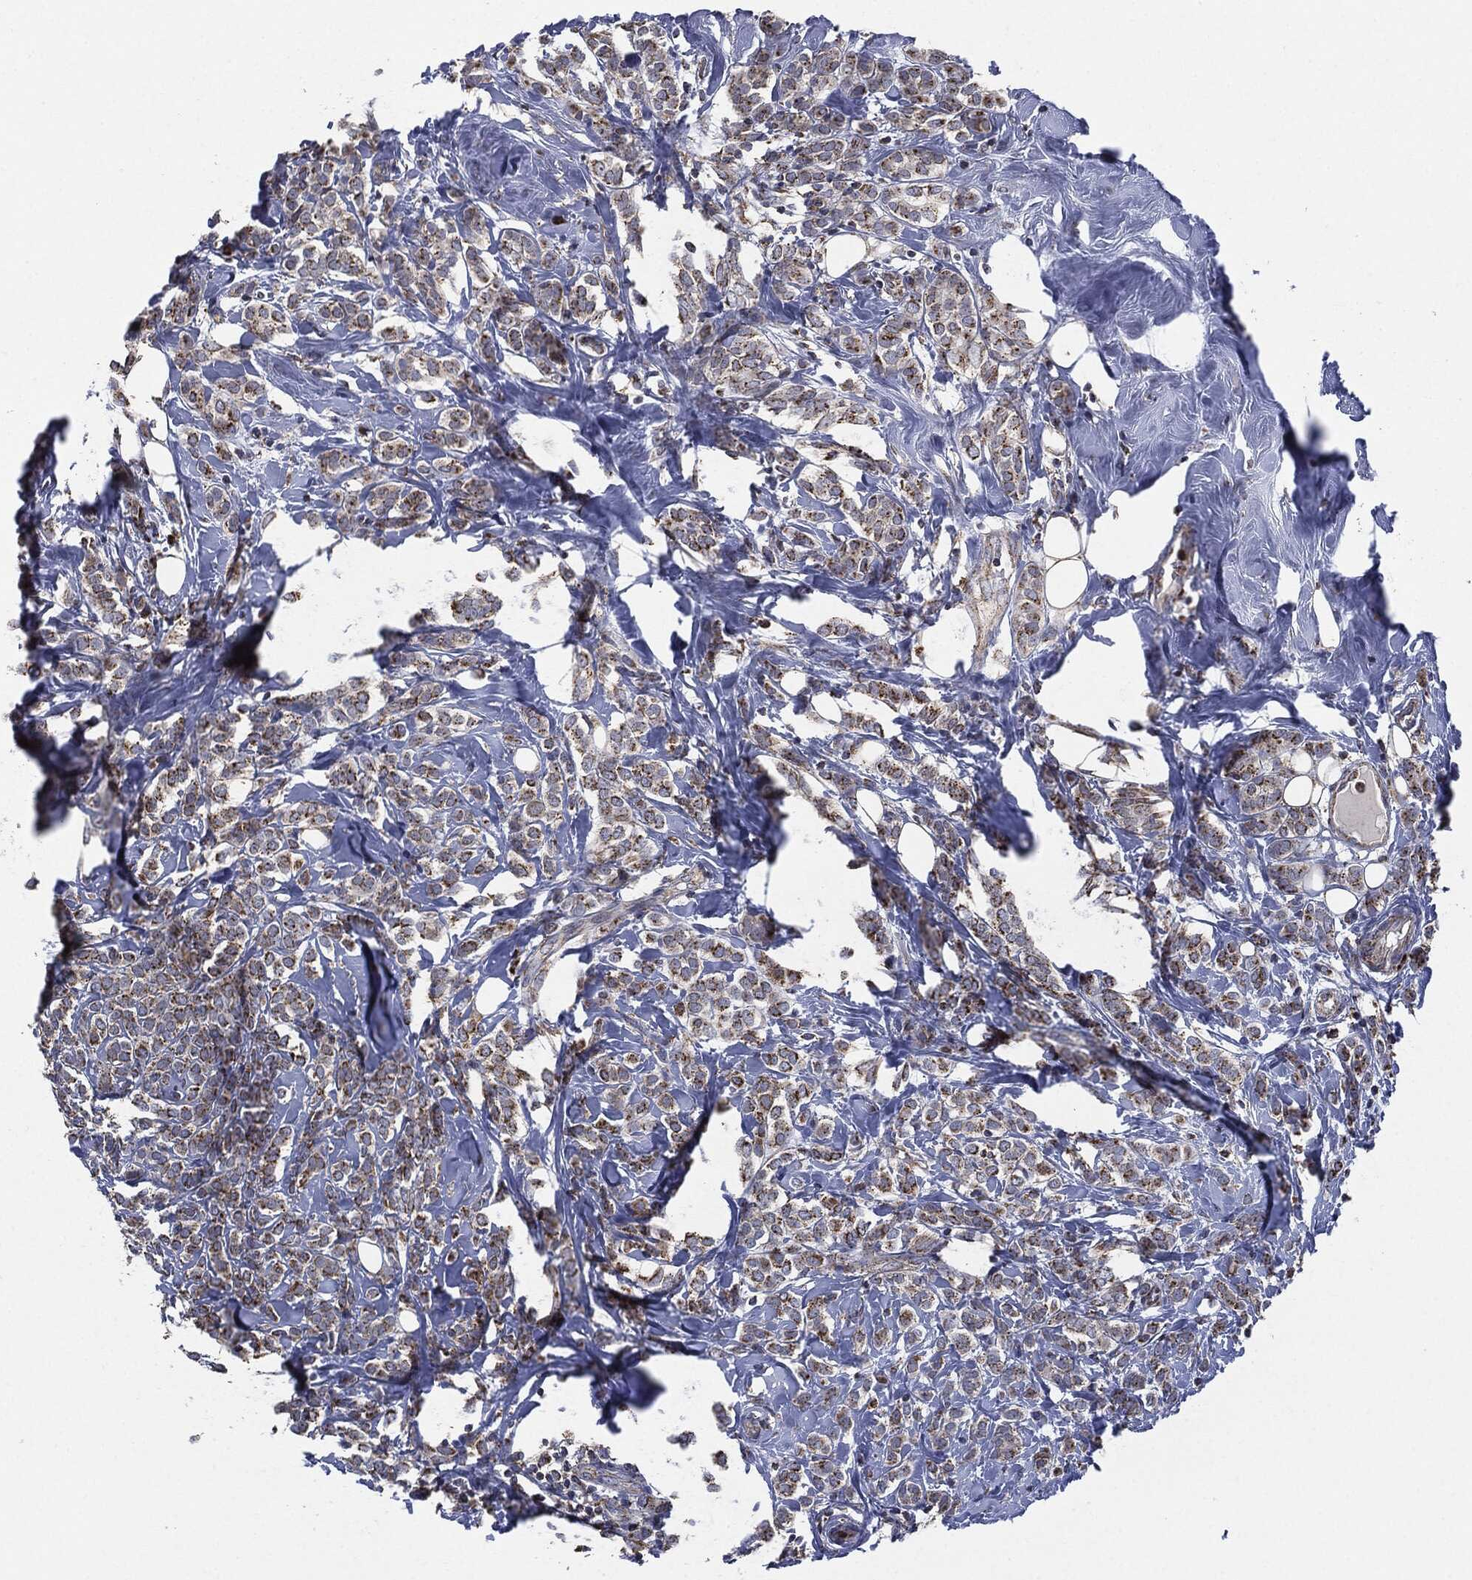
{"staining": {"intensity": "moderate", "quantity": ">75%", "location": "cytoplasmic/membranous"}, "tissue": "breast cancer", "cell_type": "Tumor cells", "image_type": "cancer", "snomed": [{"axis": "morphology", "description": "Lobular carcinoma"}, {"axis": "topography", "description": "Breast"}], "caption": "Immunohistochemical staining of lobular carcinoma (breast) reveals medium levels of moderate cytoplasmic/membranous staining in about >75% of tumor cells. The staining was performed using DAB (3,3'-diaminobenzidine), with brown indicating positive protein expression. Nuclei are stained blue with hematoxylin.", "gene": "NDUFV2", "patient": {"sex": "female", "age": 49}}